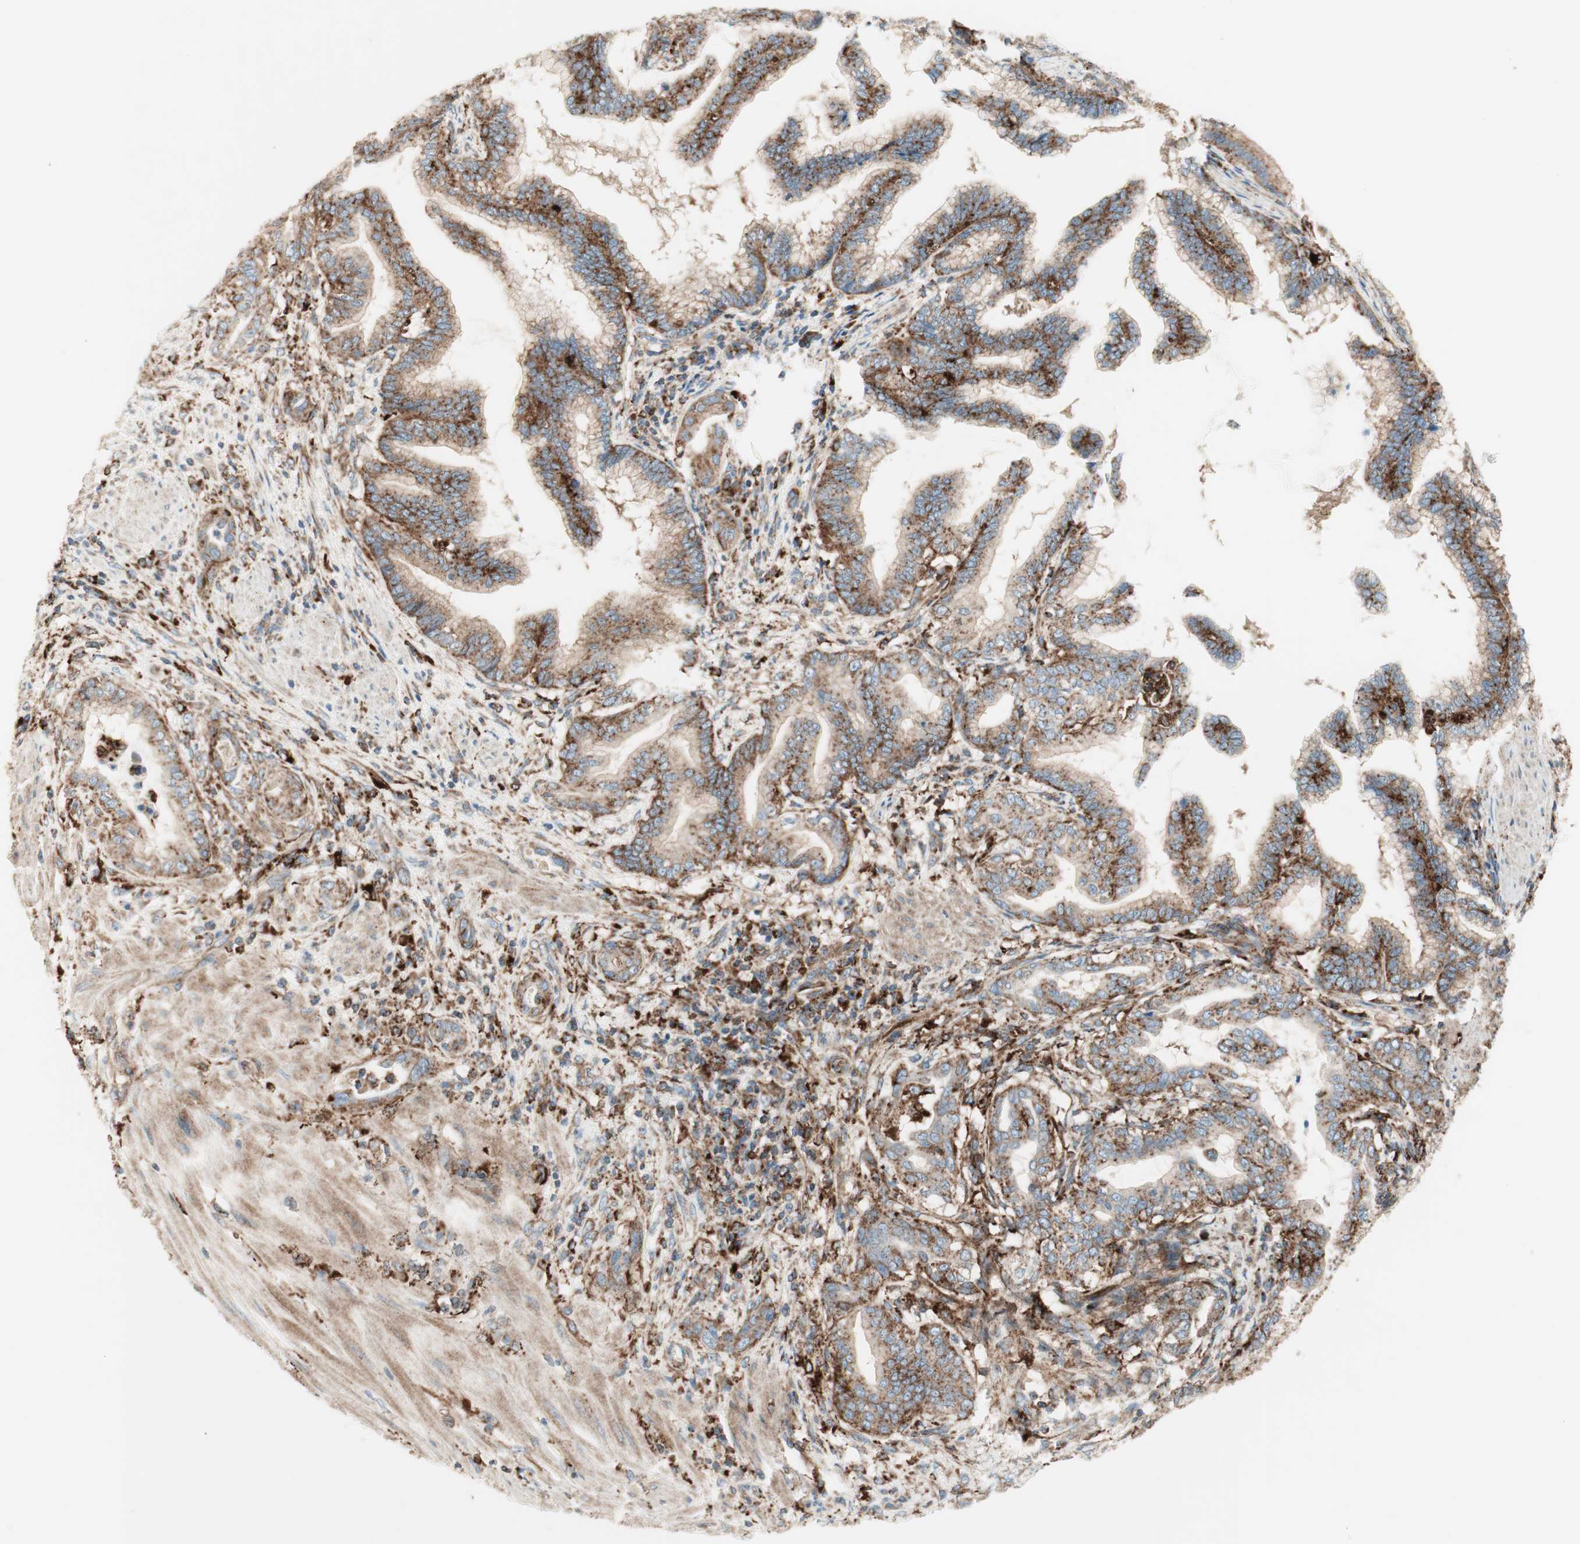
{"staining": {"intensity": "moderate", "quantity": "25%-75%", "location": "cytoplasmic/membranous"}, "tissue": "pancreatic cancer", "cell_type": "Tumor cells", "image_type": "cancer", "snomed": [{"axis": "morphology", "description": "Adenocarcinoma, NOS"}, {"axis": "topography", "description": "Pancreas"}], "caption": "Human pancreatic cancer (adenocarcinoma) stained with a protein marker reveals moderate staining in tumor cells.", "gene": "ATP6V1G1", "patient": {"sex": "female", "age": 64}}